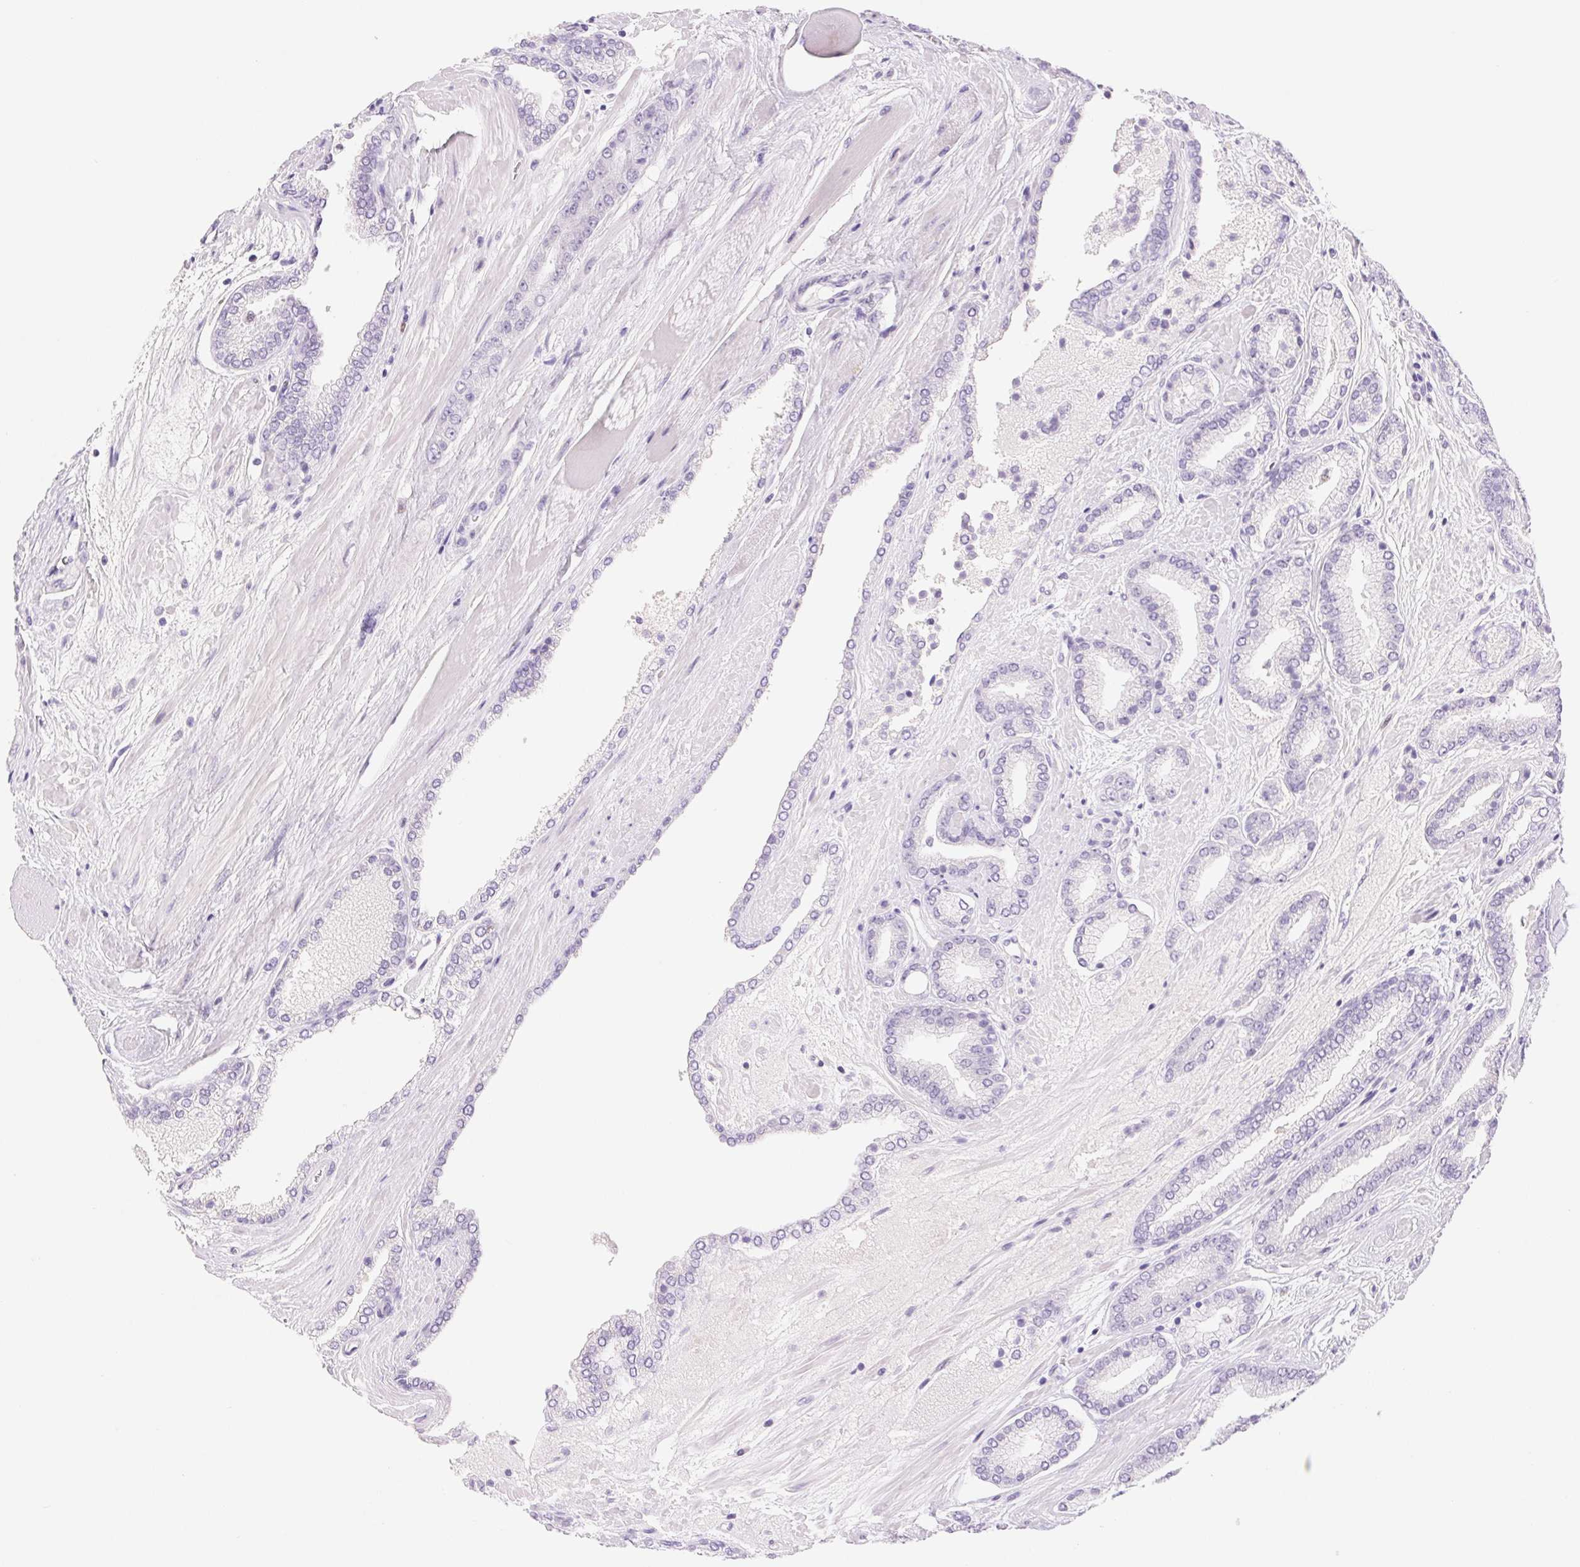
{"staining": {"intensity": "negative", "quantity": "none", "location": "none"}, "tissue": "prostate cancer", "cell_type": "Tumor cells", "image_type": "cancer", "snomed": [{"axis": "morphology", "description": "Adenocarcinoma, High grade"}, {"axis": "topography", "description": "Prostate"}], "caption": "IHC of prostate high-grade adenocarcinoma exhibits no staining in tumor cells. (Stains: DAB (3,3'-diaminobenzidine) immunohistochemistry with hematoxylin counter stain, Microscopy: brightfield microscopy at high magnification).", "gene": "ASGR2", "patient": {"sex": "male", "age": 56}}